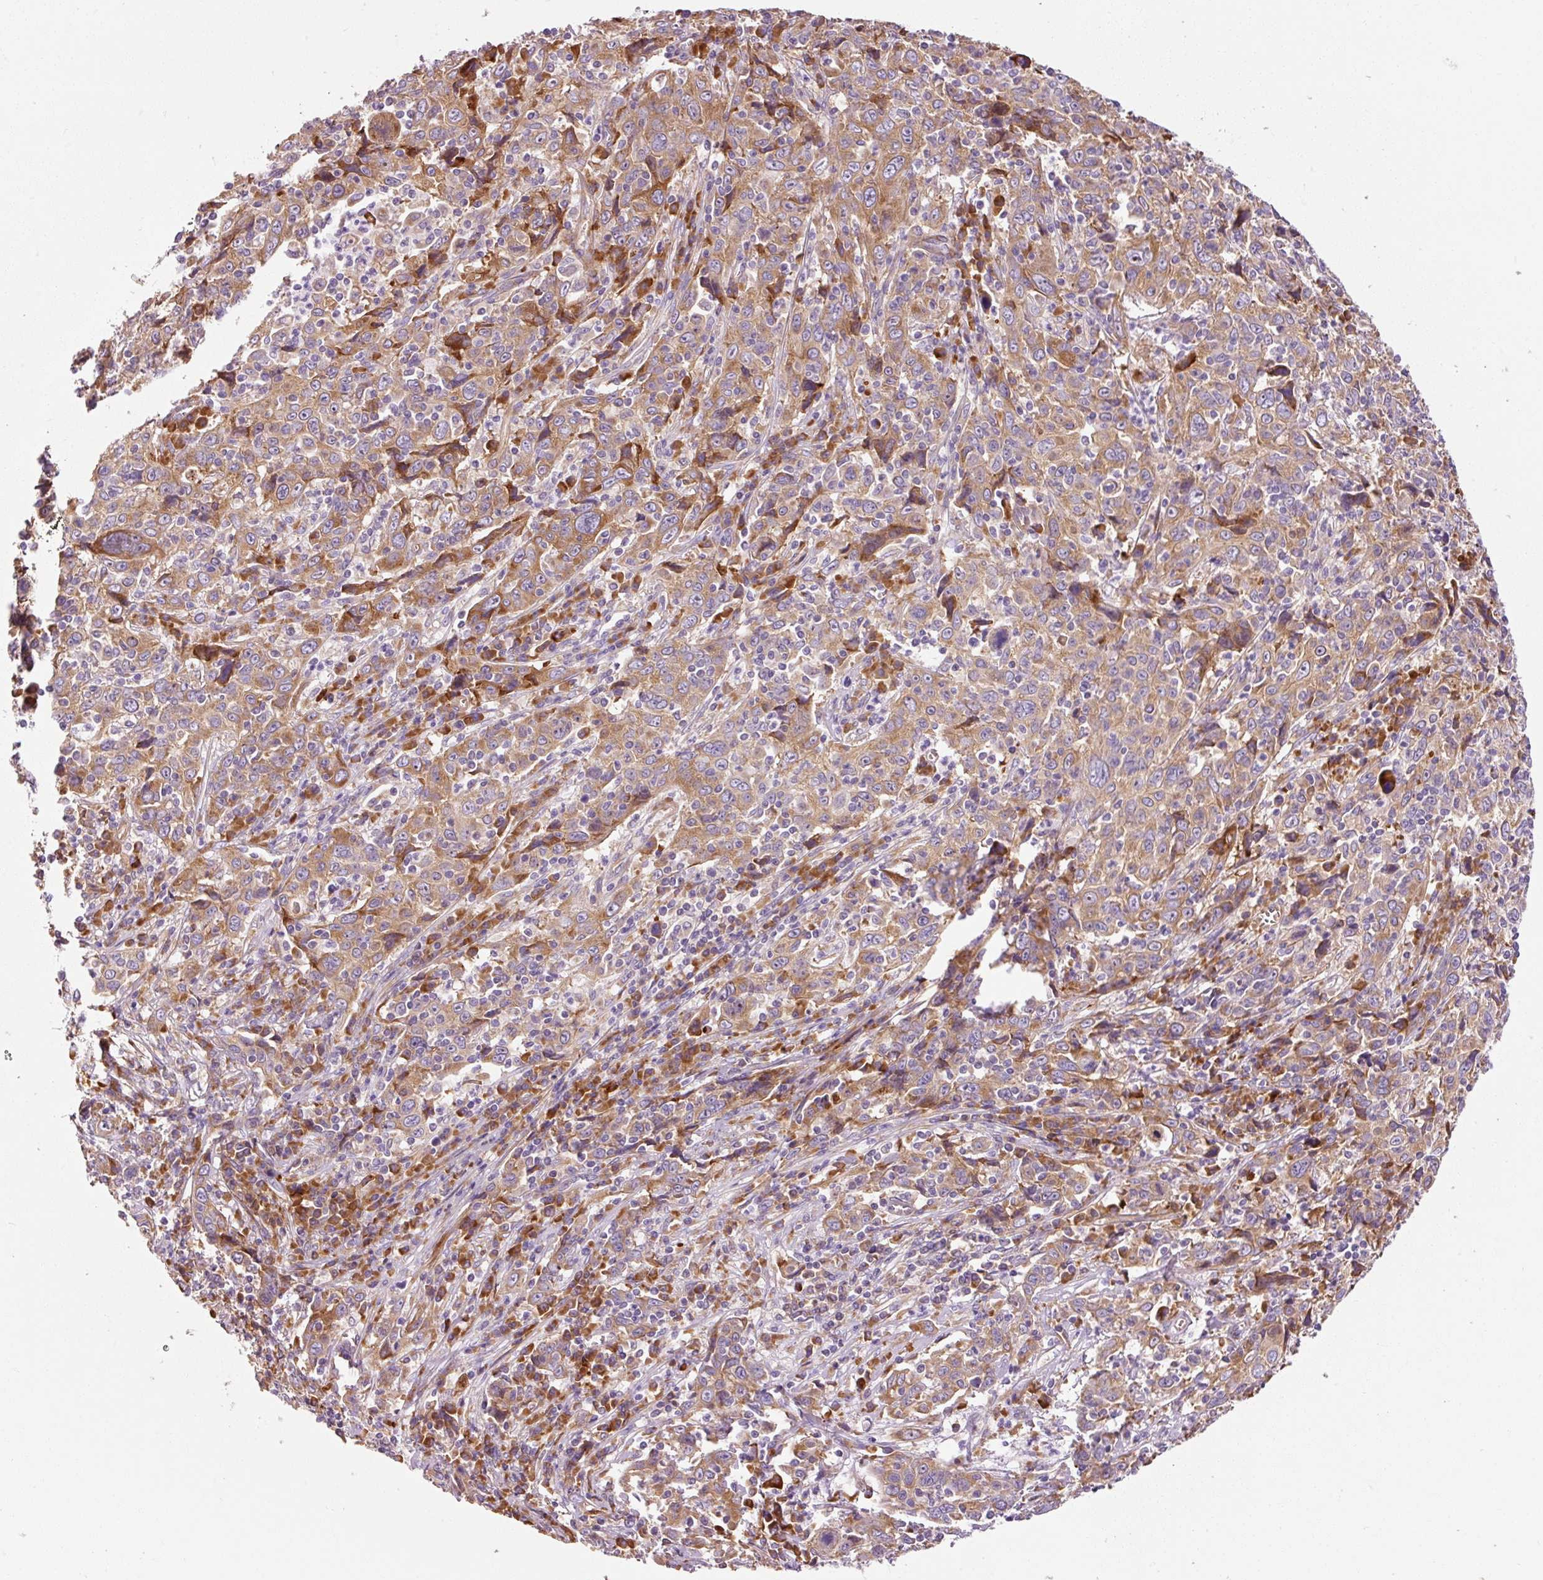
{"staining": {"intensity": "moderate", "quantity": ">75%", "location": "cytoplasmic/membranous"}, "tissue": "cervical cancer", "cell_type": "Tumor cells", "image_type": "cancer", "snomed": [{"axis": "morphology", "description": "Squamous cell carcinoma, NOS"}, {"axis": "topography", "description": "Cervix"}], "caption": "The micrograph shows a brown stain indicating the presence of a protein in the cytoplasmic/membranous of tumor cells in cervical cancer.", "gene": "RPL10A", "patient": {"sex": "female", "age": 46}}